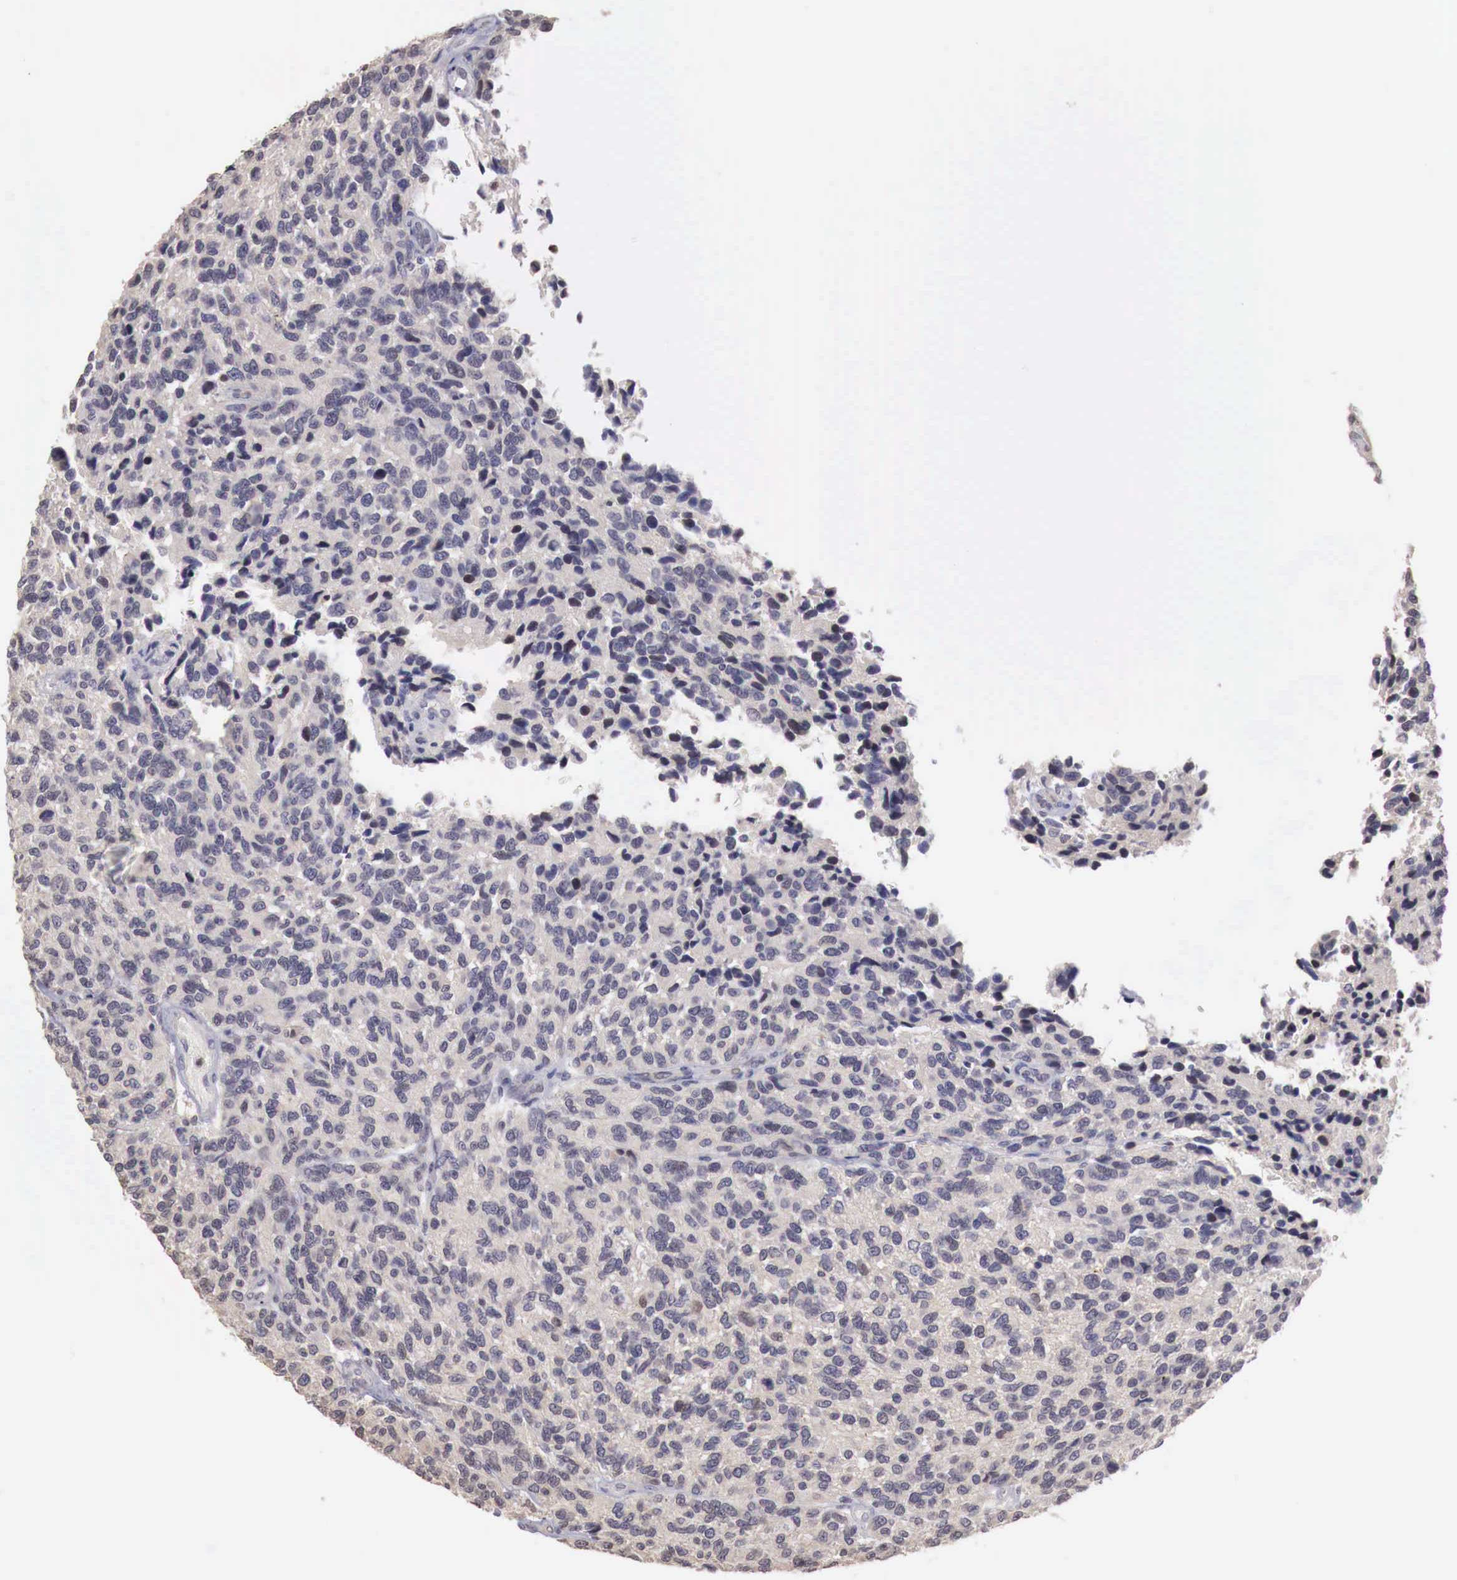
{"staining": {"intensity": "negative", "quantity": "none", "location": "none"}, "tissue": "glioma", "cell_type": "Tumor cells", "image_type": "cancer", "snomed": [{"axis": "morphology", "description": "Glioma, malignant, High grade"}, {"axis": "topography", "description": "Brain"}], "caption": "IHC of human malignant high-grade glioma demonstrates no staining in tumor cells. (DAB immunohistochemistry (IHC) with hematoxylin counter stain).", "gene": "TBC1D9", "patient": {"sex": "male", "age": 77}}